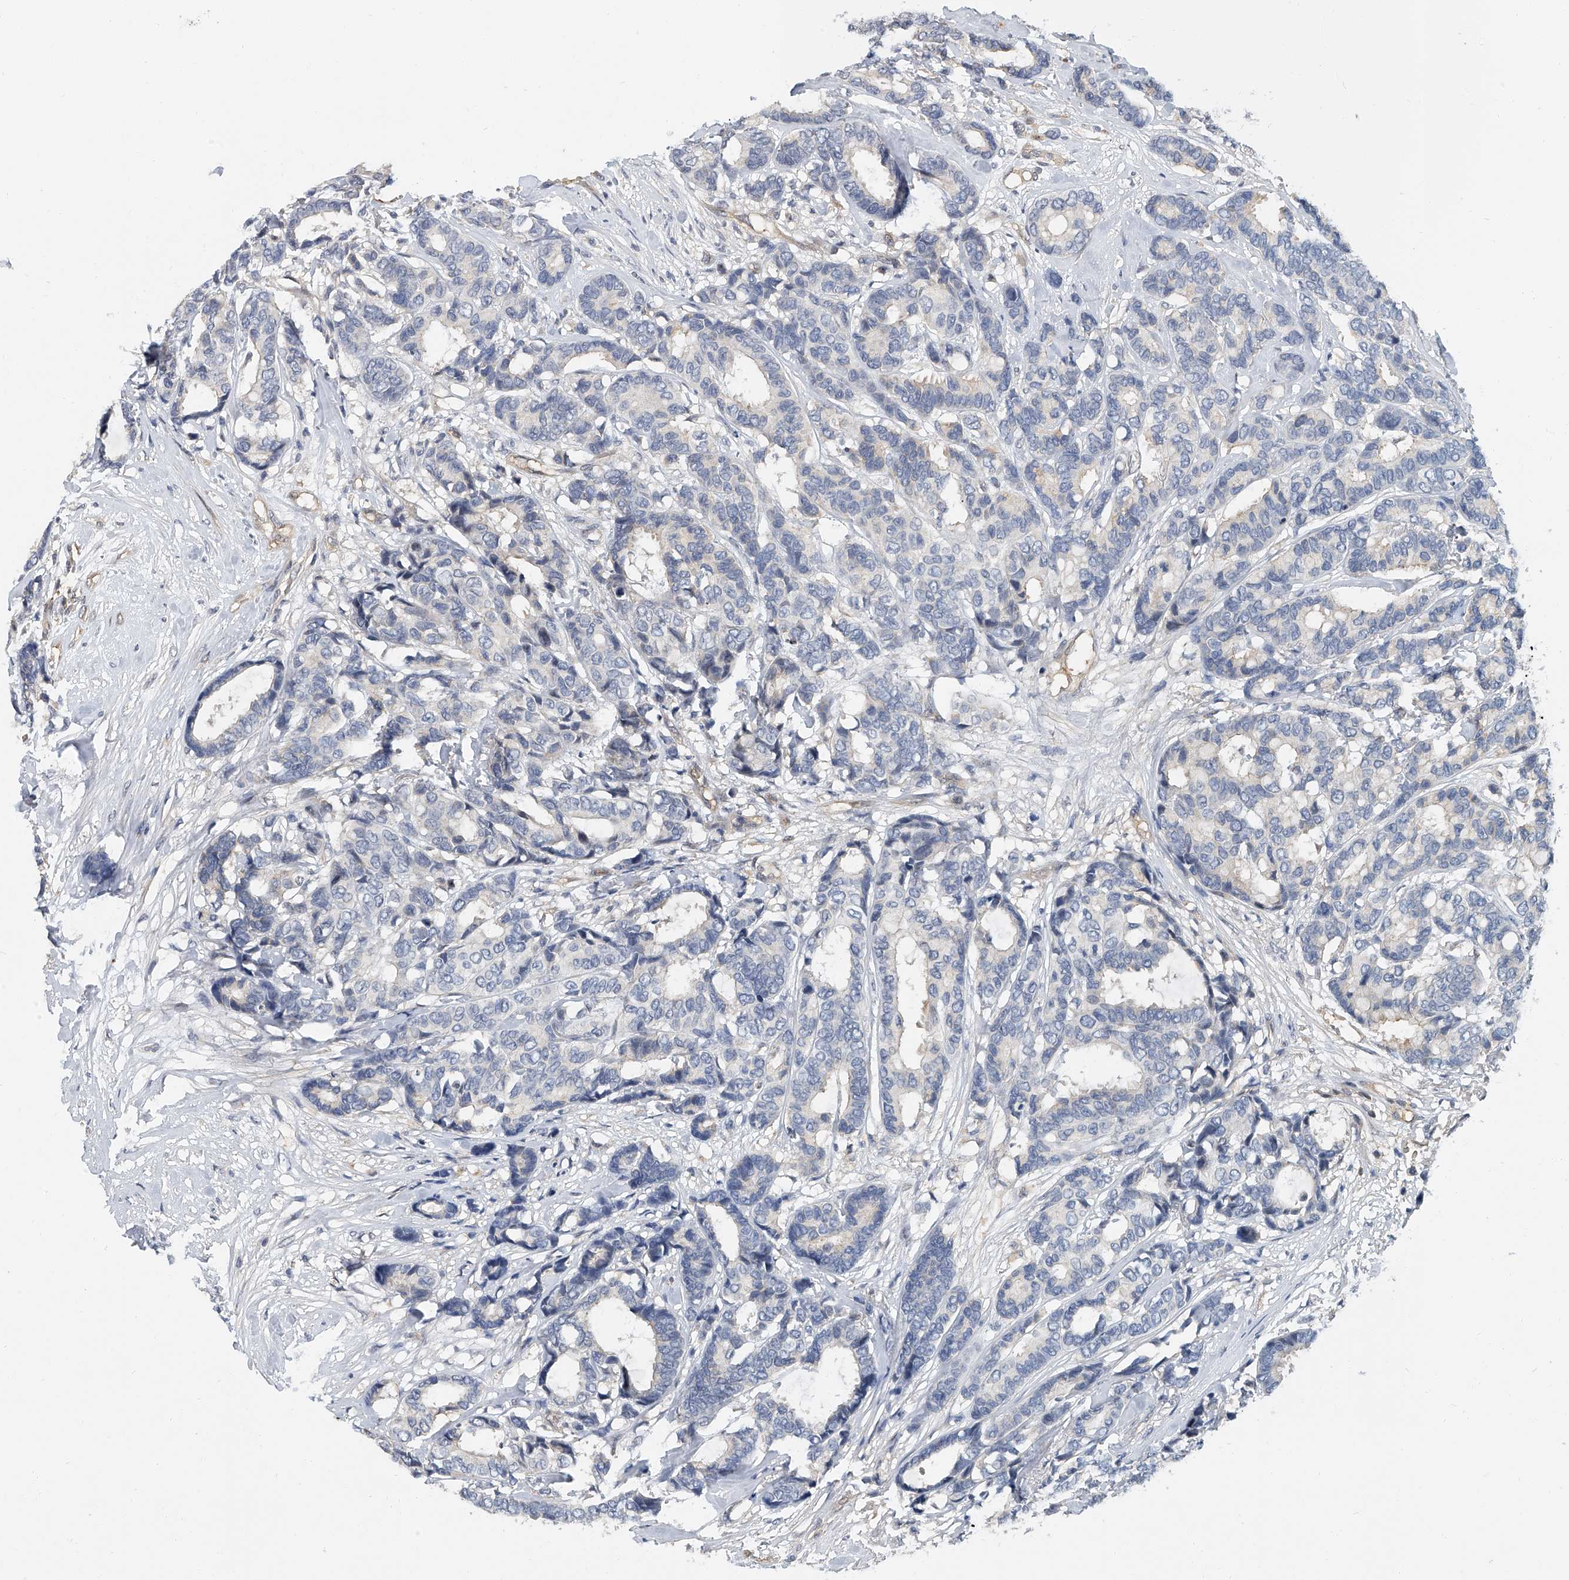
{"staining": {"intensity": "negative", "quantity": "none", "location": "none"}, "tissue": "breast cancer", "cell_type": "Tumor cells", "image_type": "cancer", "snomed": [{"axis": "morphology", "description": "Duct carcinoma"}, {"axis": "topography", "description": "Breast"}], "caption": "Tumor cells are negative for brown protein staining in breast cancer.", "gene": "CD200", "patient": {"sex": "female", "age": 87}}